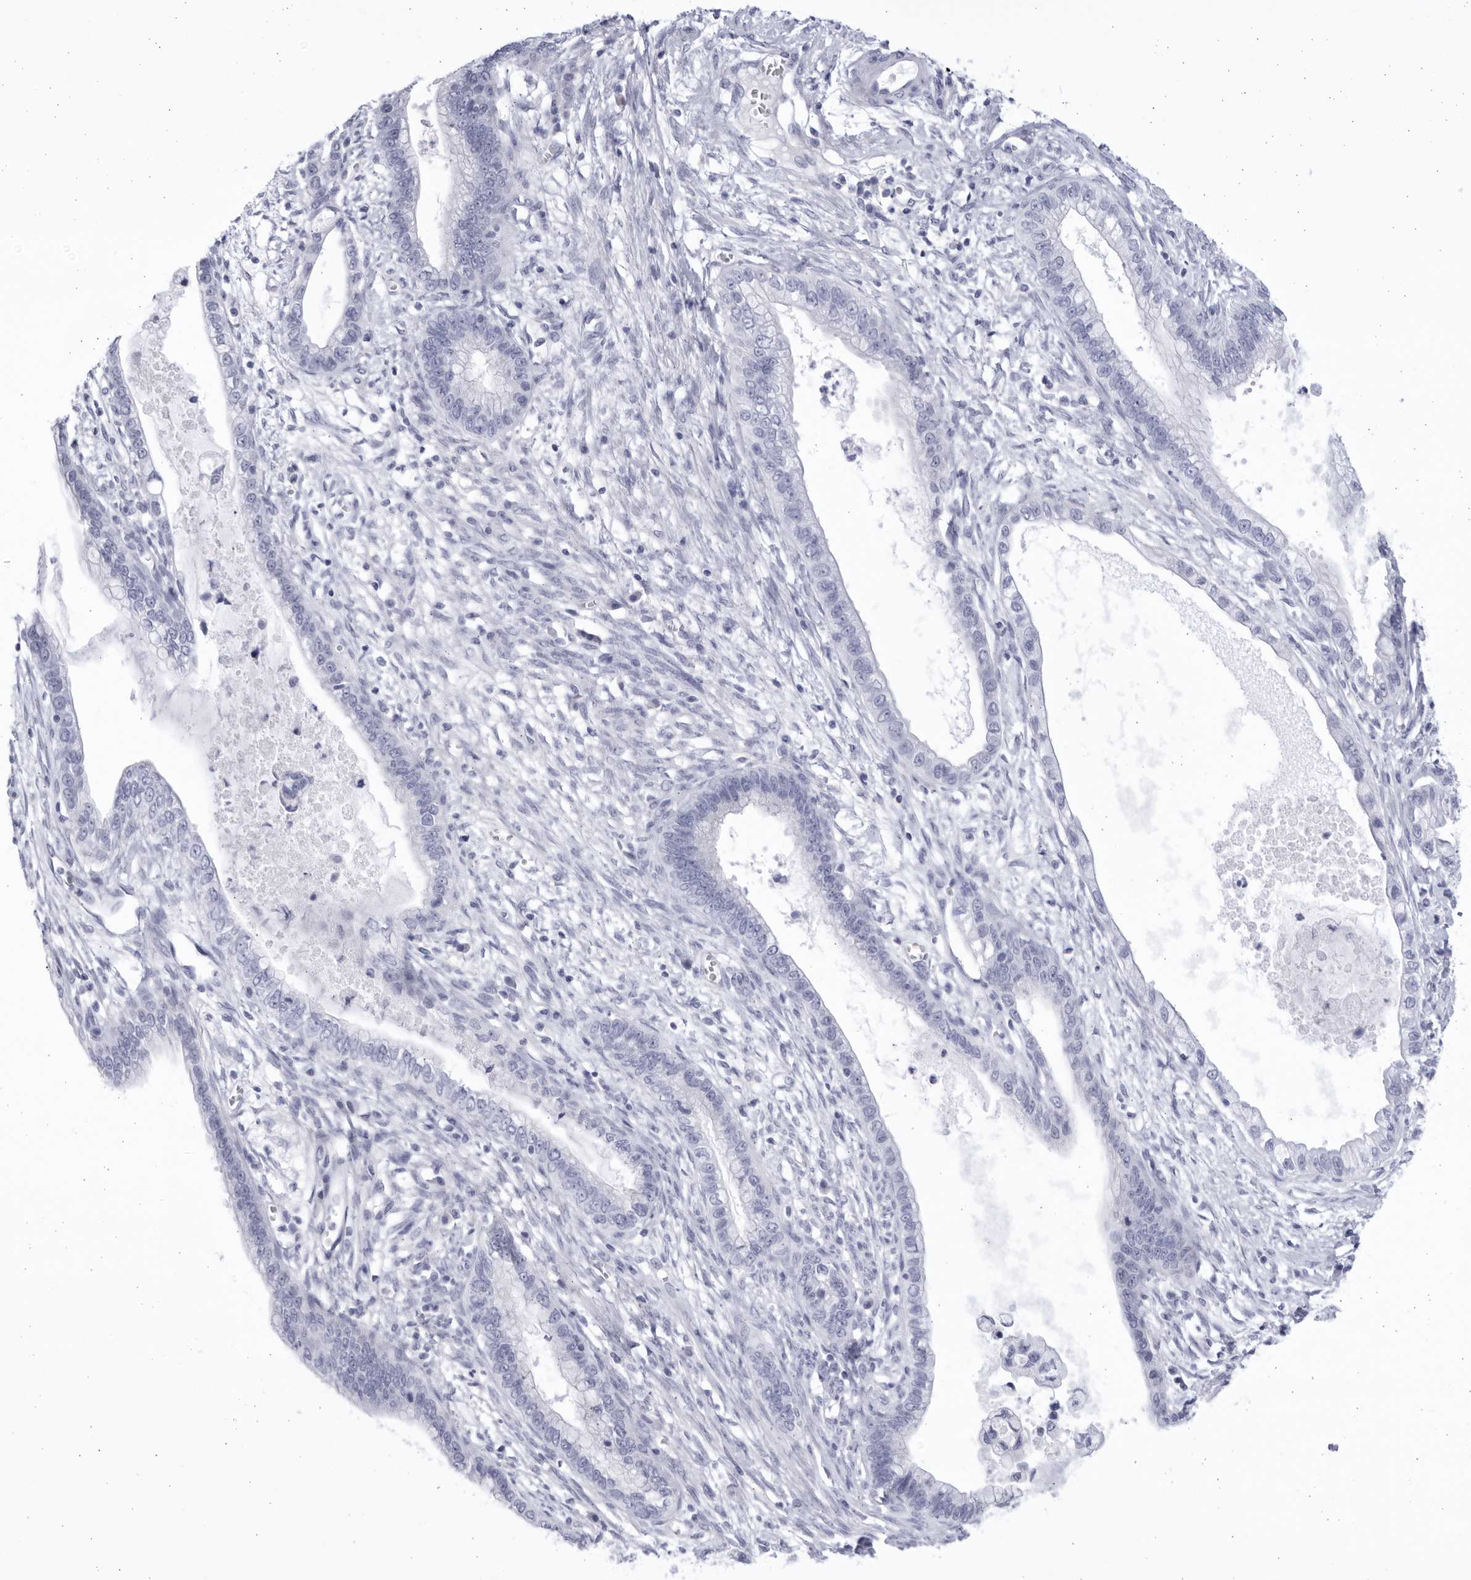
{"staining": {"intensity": "negative", "quantity": "none", "location": "none"}, "tissue": "cervical cancer", "cell_type": "Tumor cells", "image_type": "cancer", "snomed": [{"axis": "morphology", "description": "Adenocarcinoma, NOS"}, {"axis": "topography", "description": "Cervix"}], "caption": "The immunohistochemistry (IHC) histopathology image has no significant expression in tumor cells of cervical cancer tissue.", "gene": "CCDC181", "patient": {"sex": "female", "age": 44}}